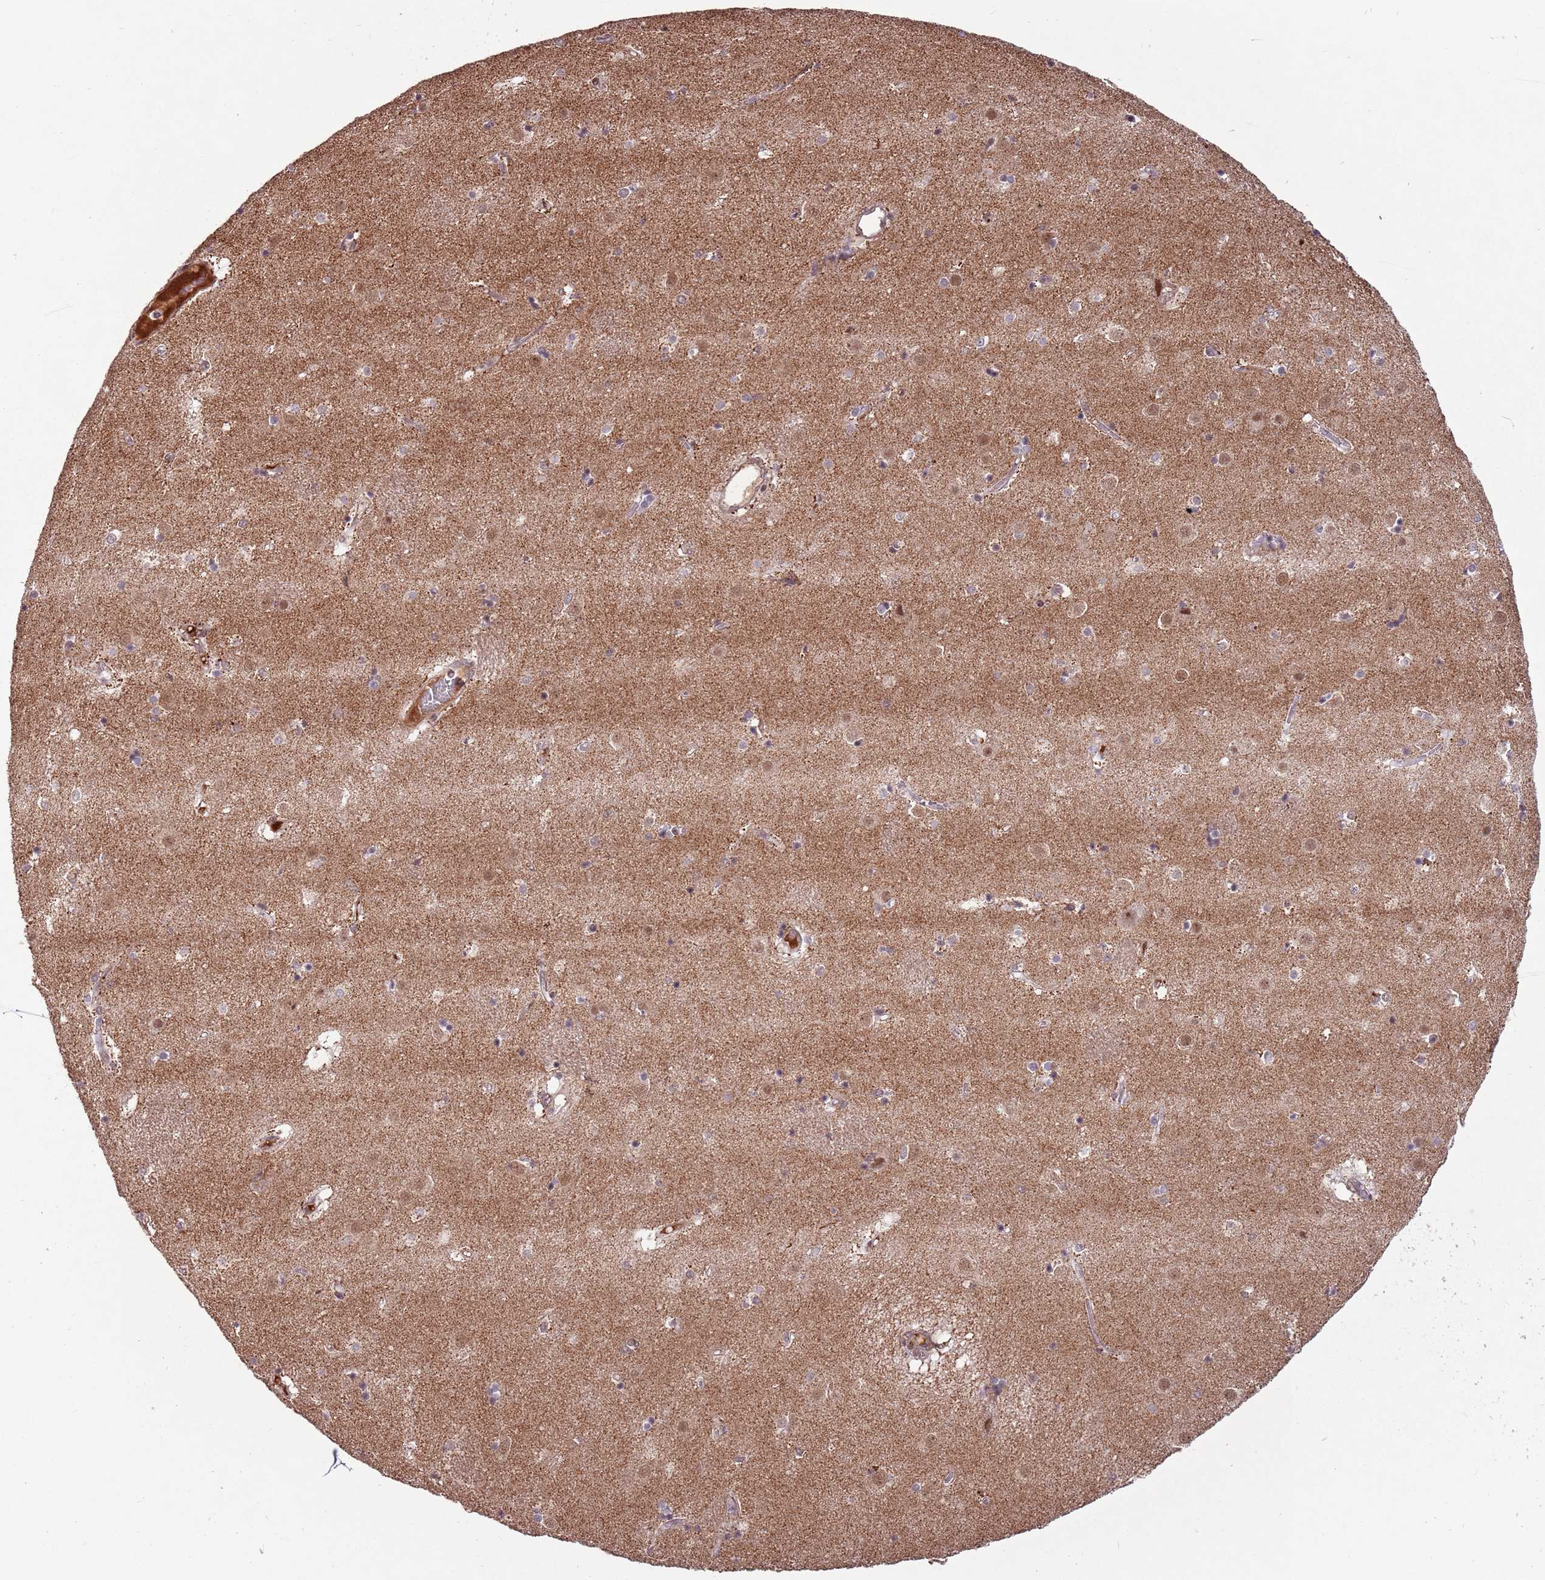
{"staining": {"intensity": "weak", "quantity": "<25%", "location": "cytoplasmic/membranous,nuclear"}, "tissue": "caudate", "cell_type": "Glial cells", "image_type": "normal", "snomed": [{"axis": "morphology", "description": "Normal tissue, NOS"}, {"axis": "topography", "description": "Lateral ventricle wall"}], "caption": "Immunohistochemistry (IHC) histopathology image of normal caudate: caudate stained with DAB (3,3'-diaminobenzidine) displays no significant protein expression in glial cells.", "gene": "SUDS3", "patient": {"sex": "male", "age": 70}}